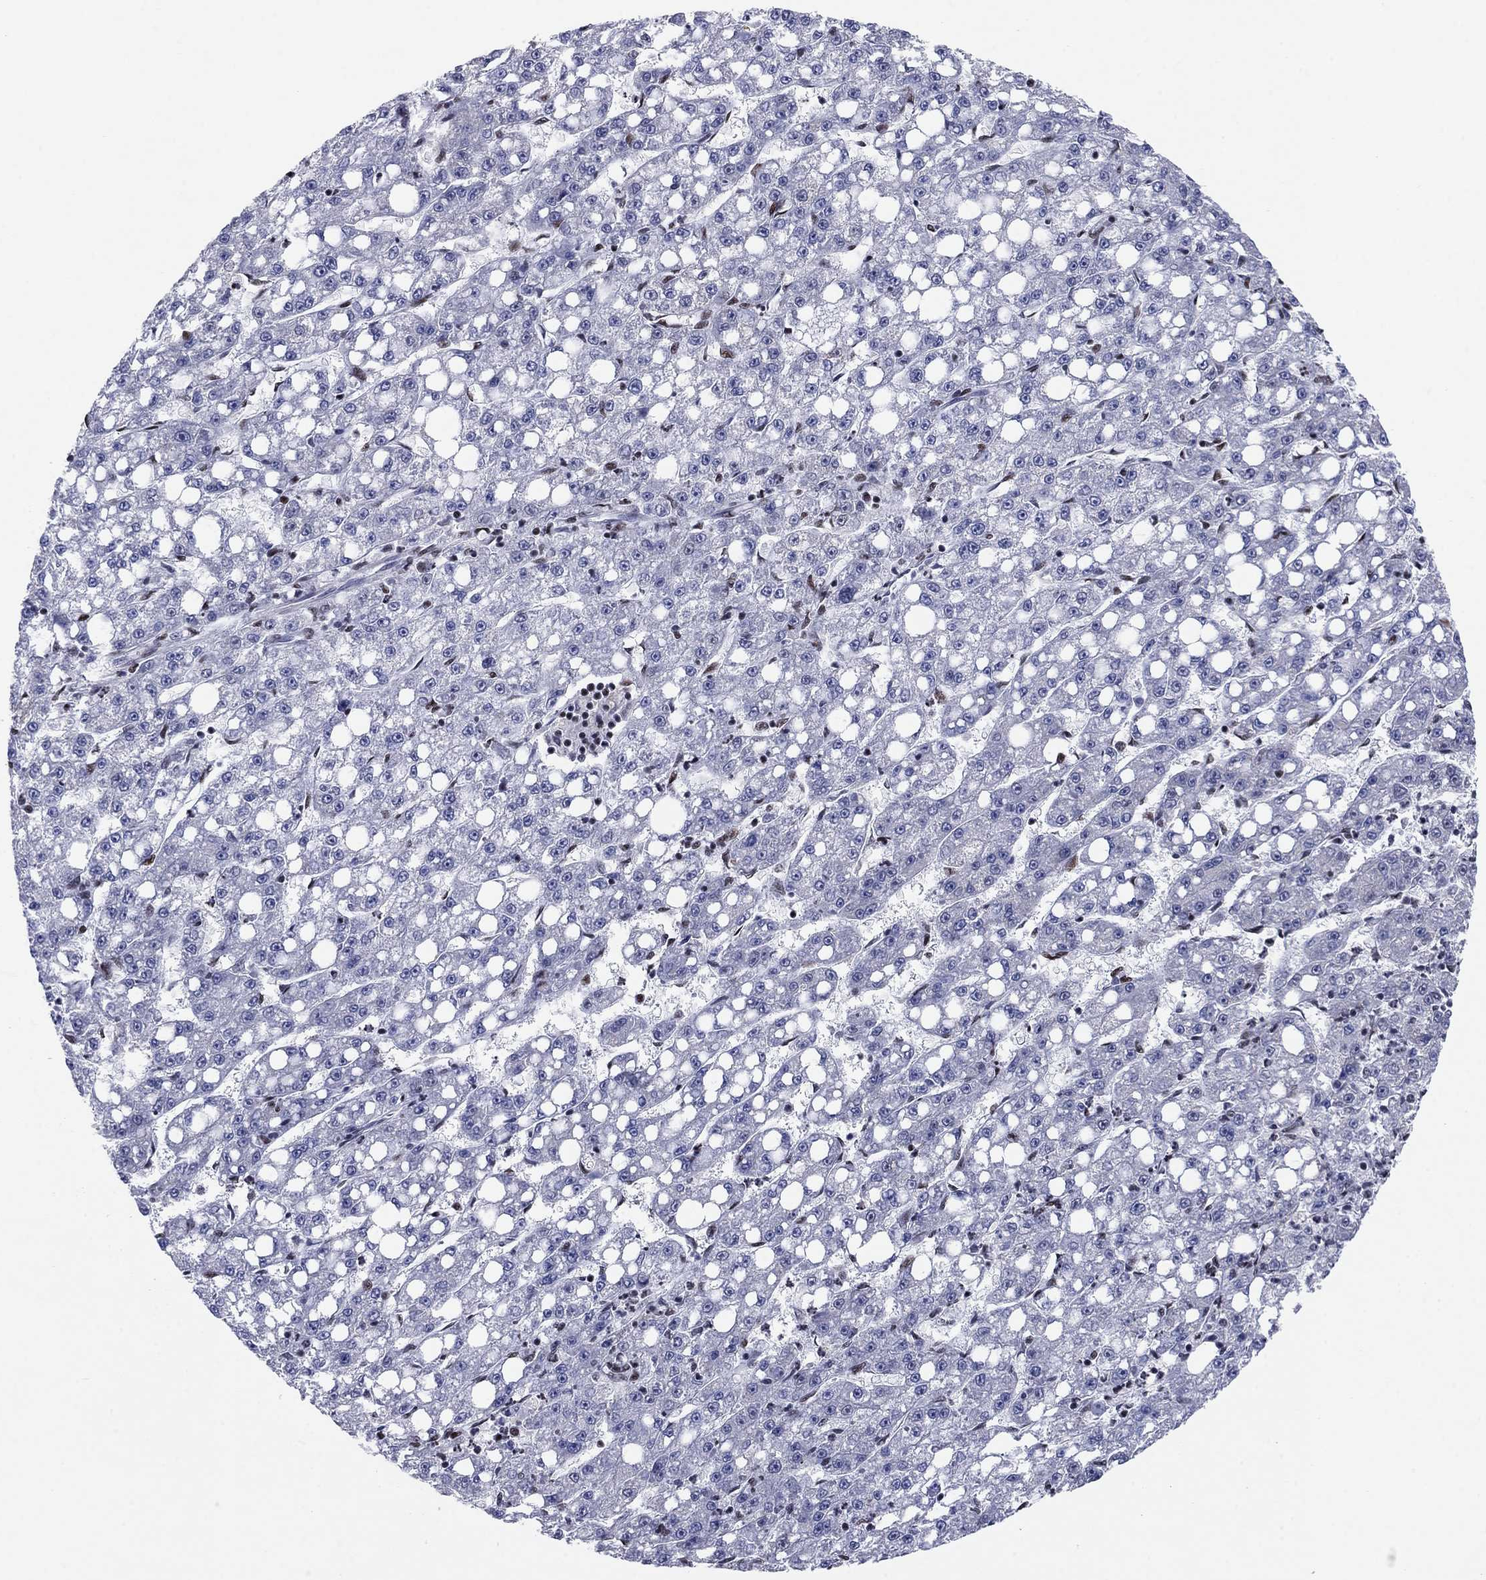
{"staining": {"intensity": "negative", "quantity": "none", "location": "none"}, "tissue": "liver cancer", "cell_type": "Tumor cells", "image_type": "cancer", "snomed": [{"axis": "morphology", "description": "Carcinoma, Hepatocellular, NOS"}, {"axis": "topography", "description": "Liver"}], "caption": "This is an IHC histopathology image of hepatocellular carcinoma (liver). There is no positivity in tumor cells.", "gene": "N4BP2", "patient": {"sex": "female", "age": 65}}